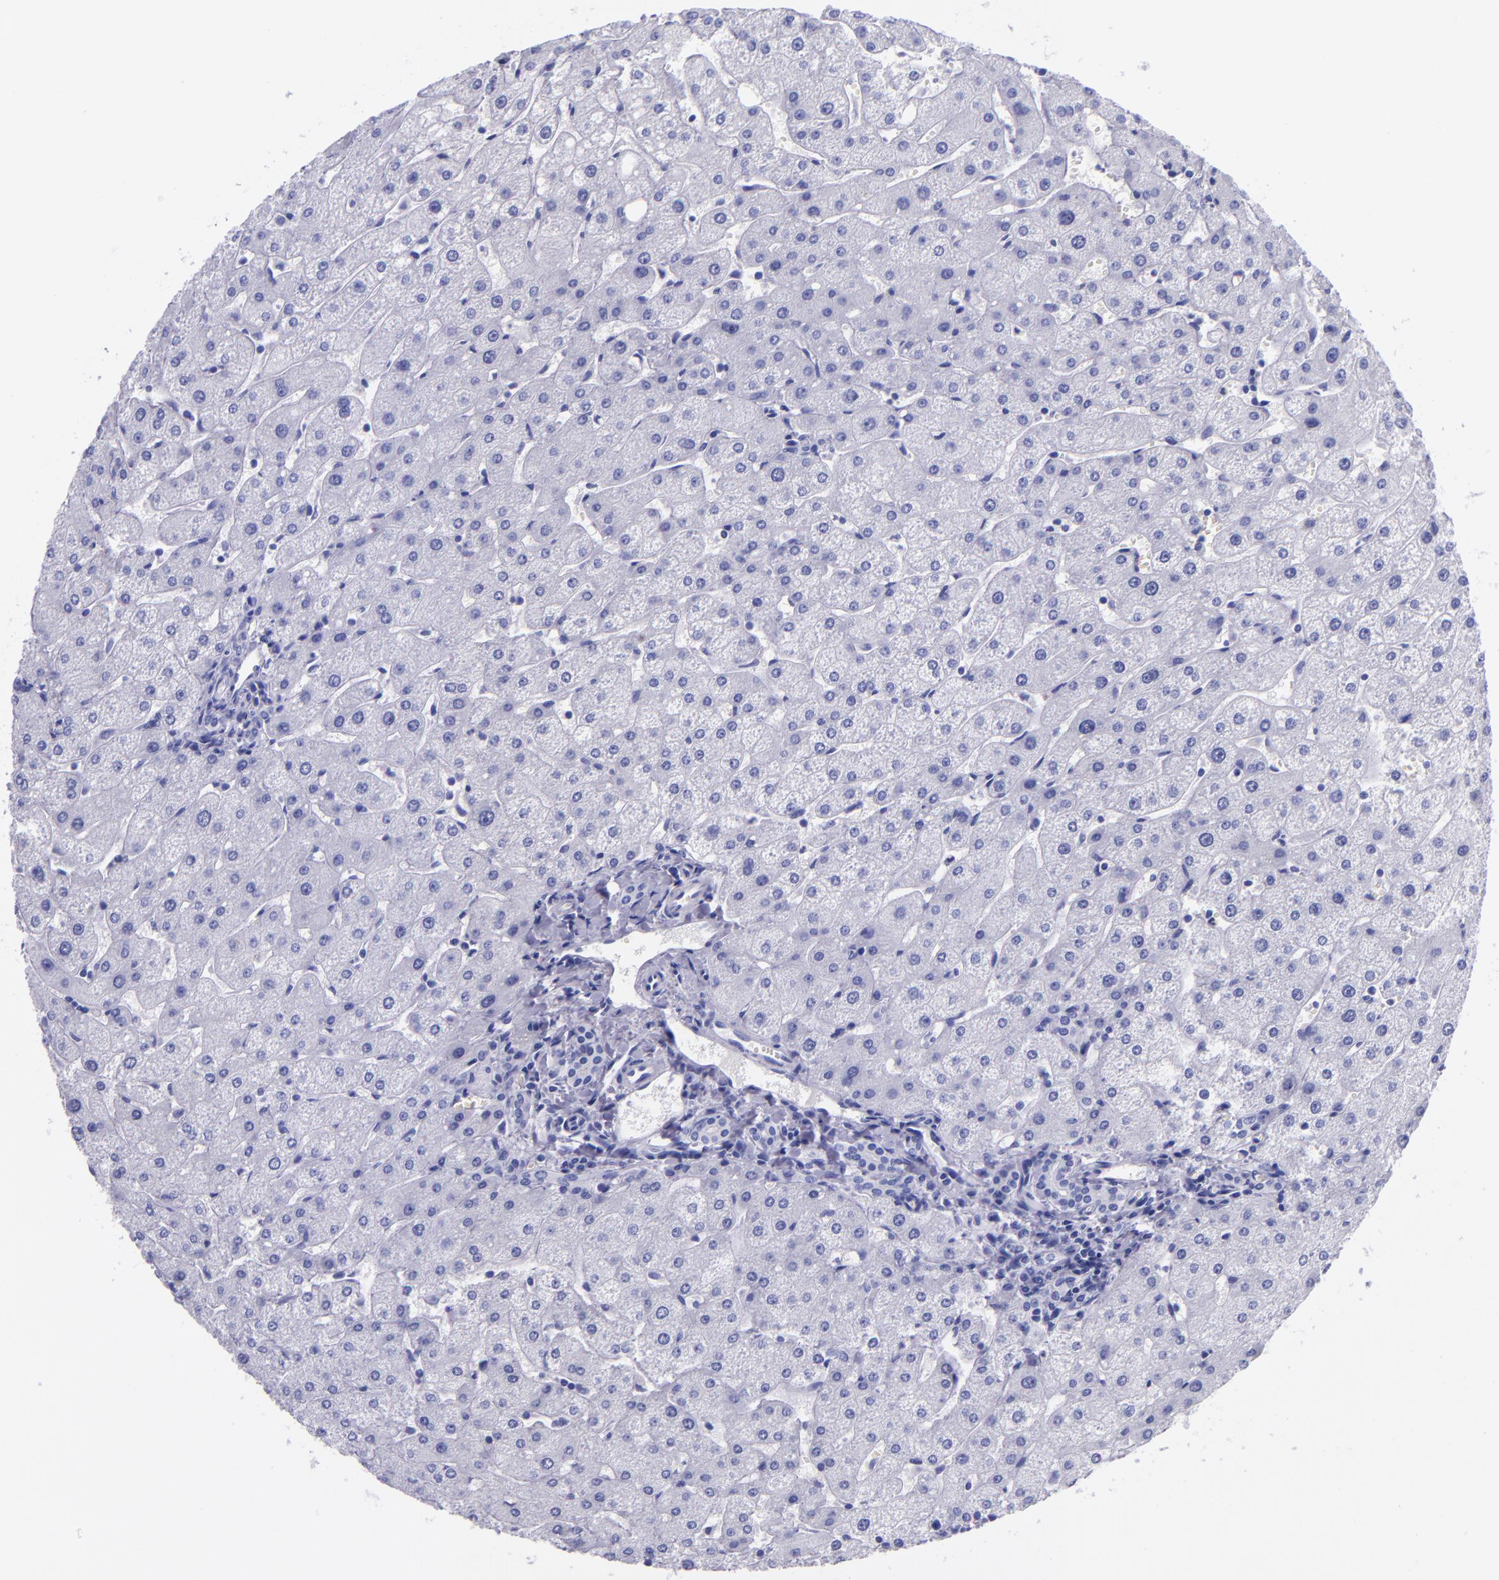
{"staining": {"intensity": "negative", "quantity": "none", "location": "none"}, "tissue": "liver", "cell_type": "Cholangiocytes", "image_type": "normal", "snomed": [{"axis": "morphology", "description": "Normal tissue, NOS"}, {"axis": "topography", "description": "Liver"}], "caption": "High power microscopy photomicrograph of an immunohistochemistry image of benign liver, revealing no significant positivity in cholangiocytes. (DAB (3,3'-diaminobenzidine) immunohistochemistry visualized using brightfield microscopy, high magnification).", "gene": "SLPI", "patient": {"sex": "male", "age": 67}}